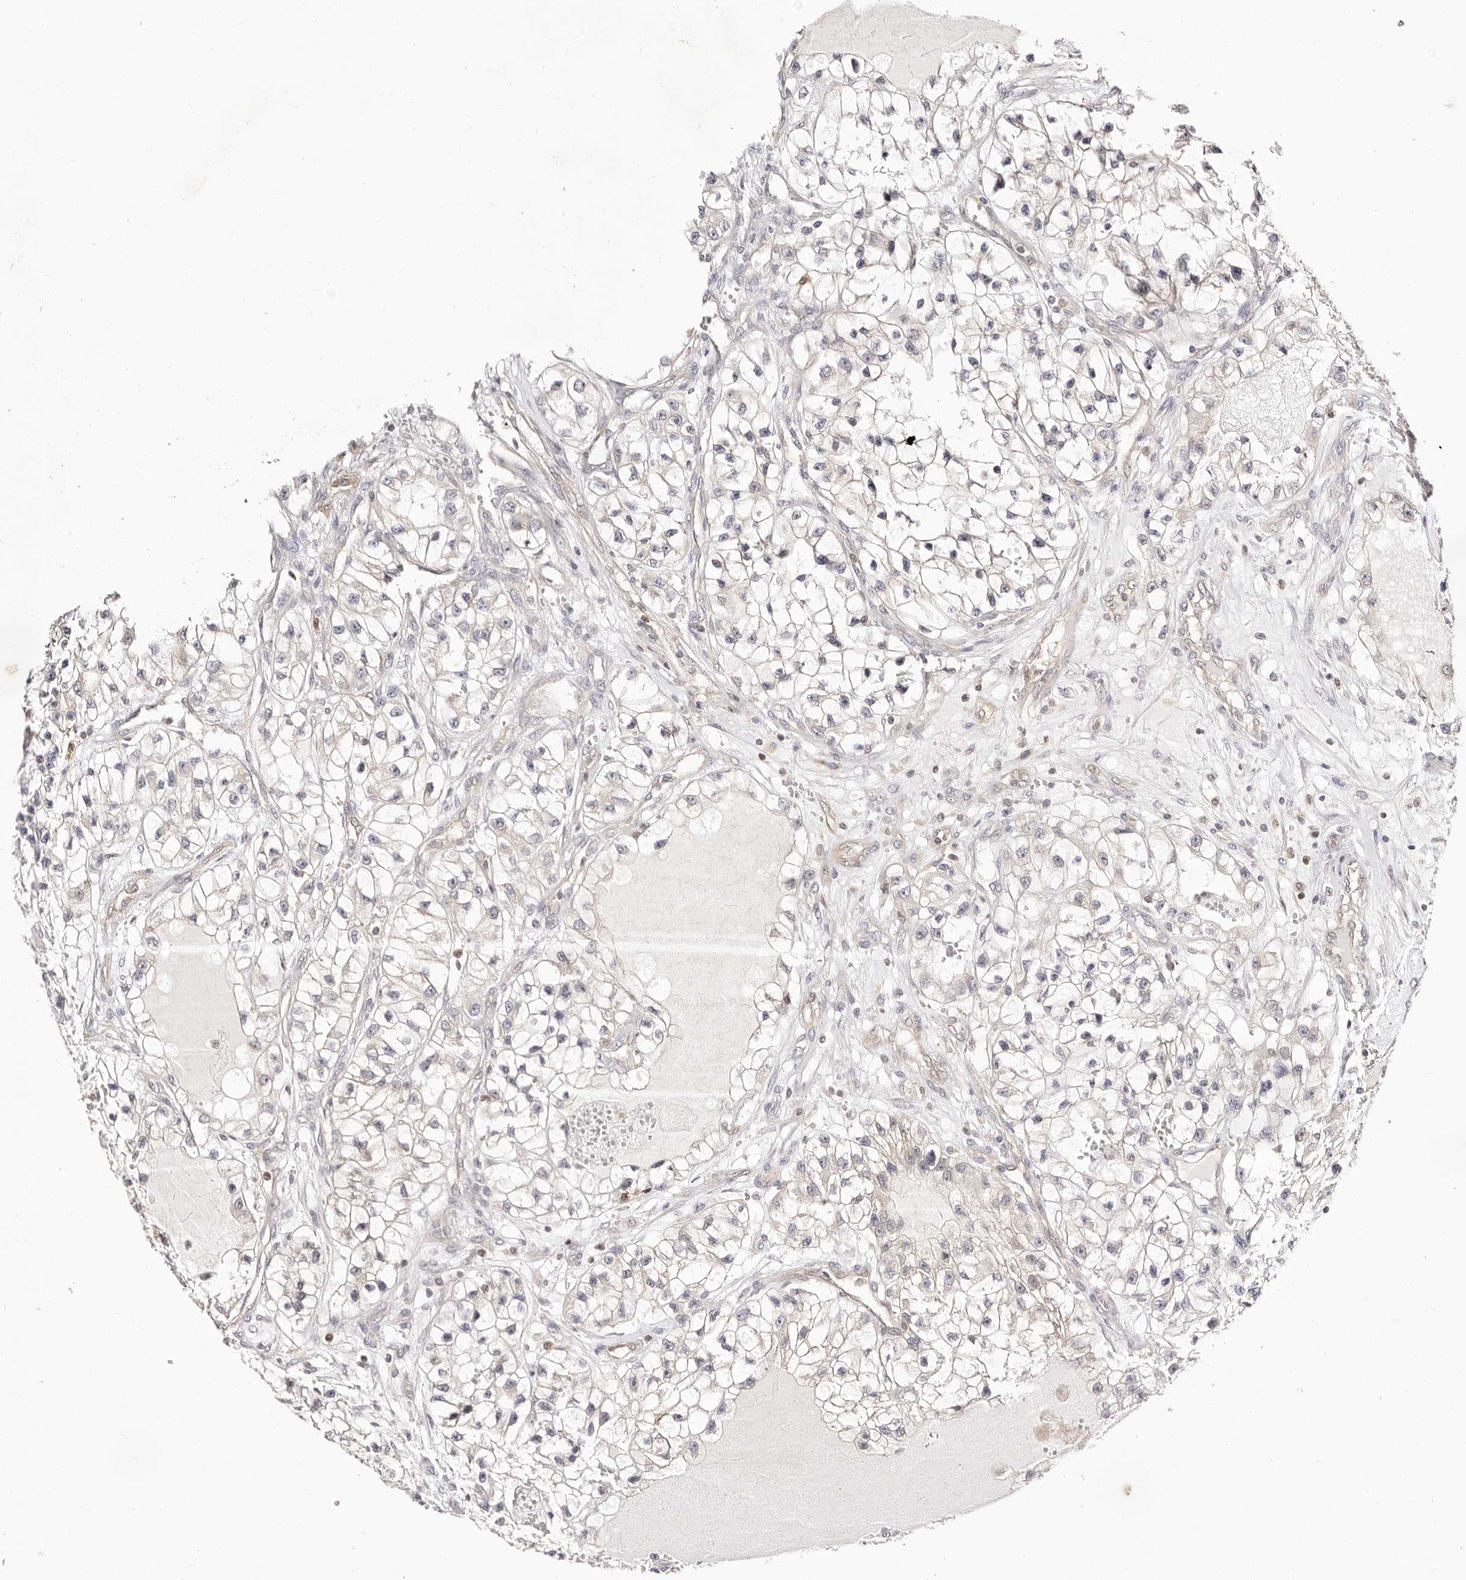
{"staining": {"intensity": "negative", "quantity": "none", "location": "none"}, "tissue": "renal cancer", "cell_type": "Tumor cells", "image_type": "cancer", "snomed": [{"axis": "morphology", "description": "Adenocarcinoma, NOS"}, {"axis": "topography", "description": "Kidney"}], "caption": "A micrograph of renal cancer (adenocarcinoma) stained for a protein demonstrates no brown staining in tumor cells.", "gene": "STAT5A", "patient": {"sex": "female", "age": 57}}